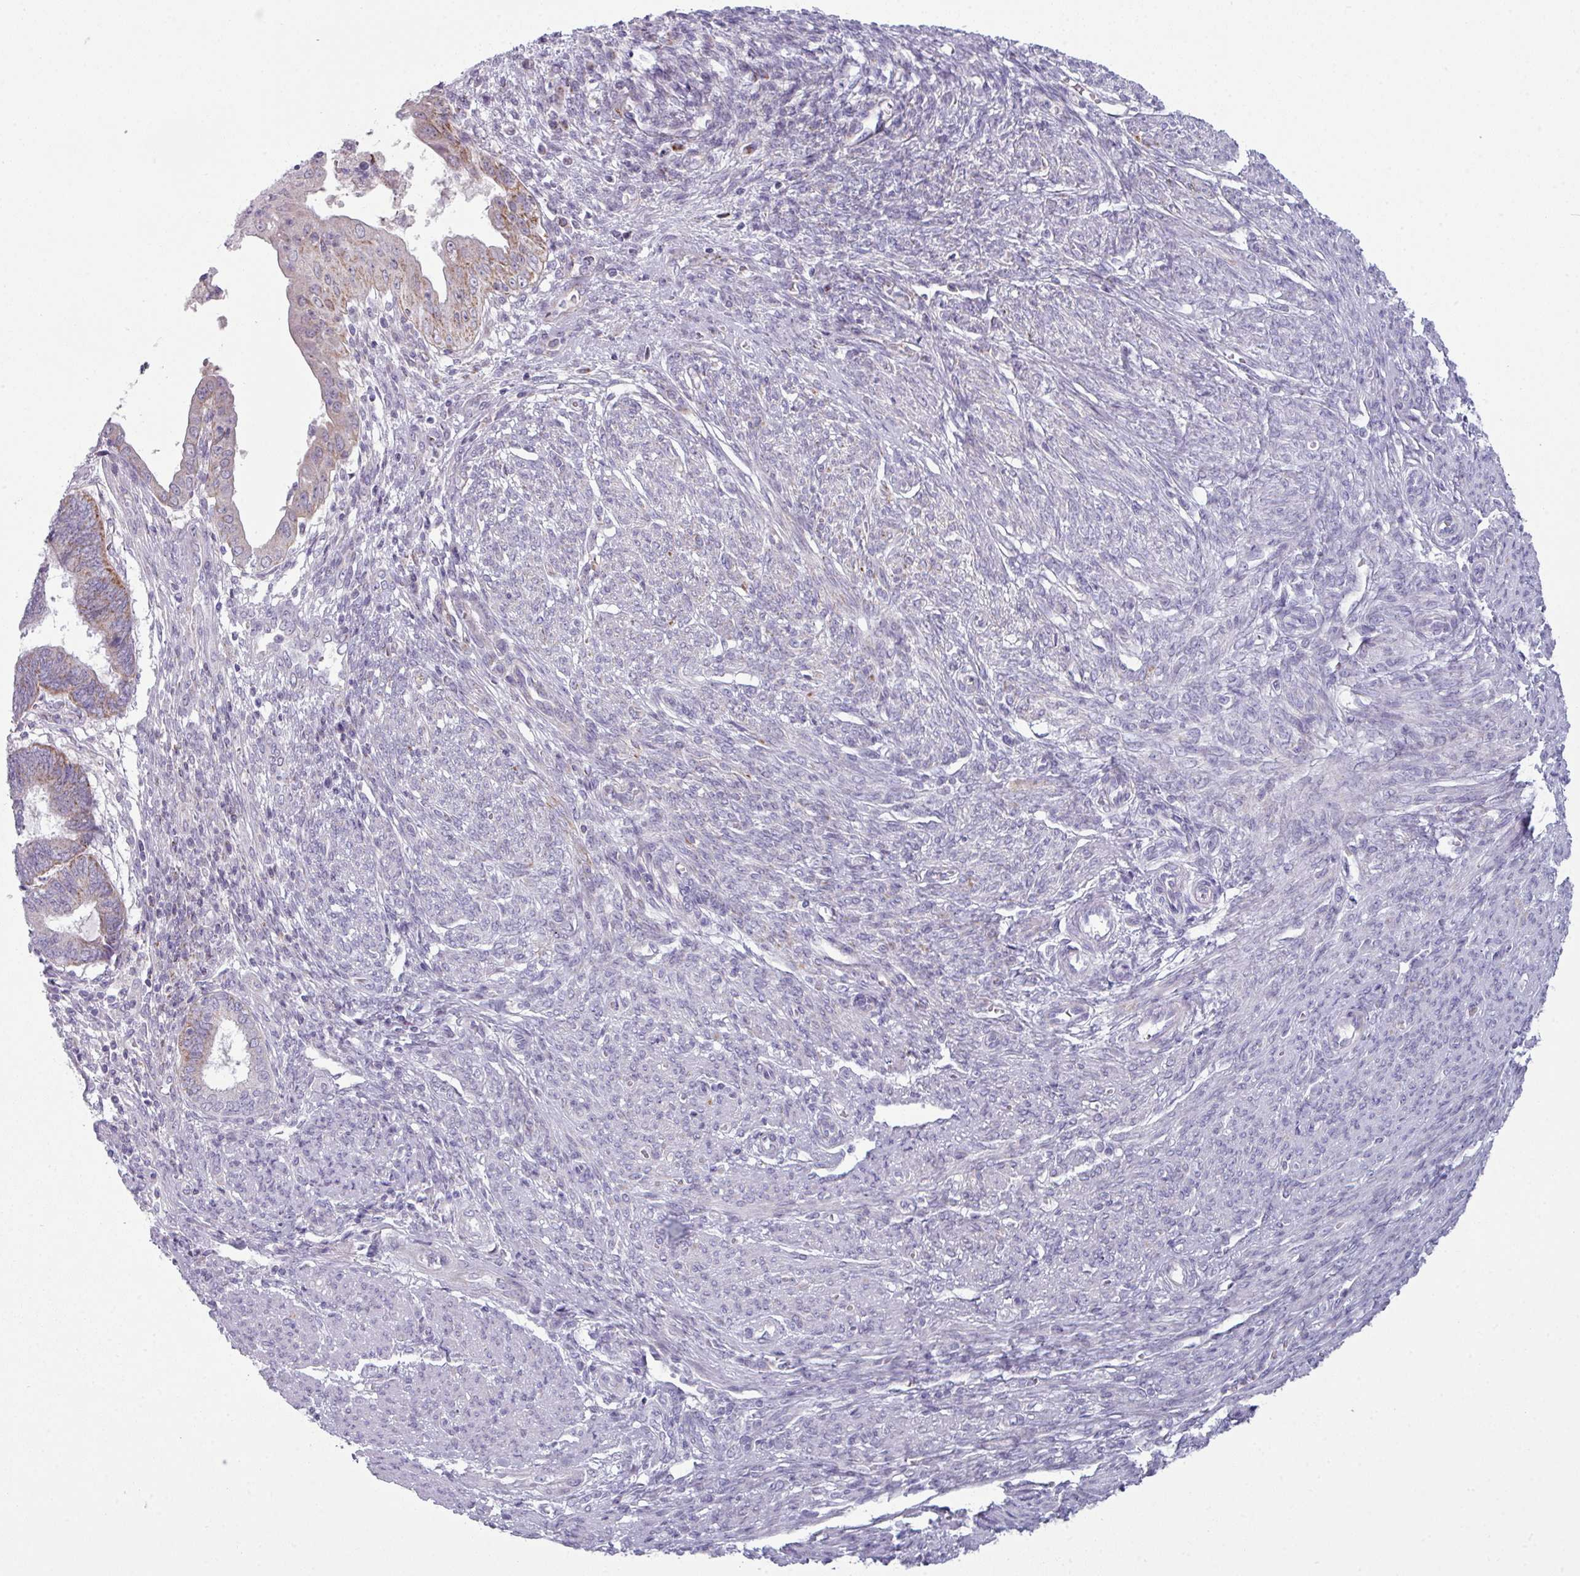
{"staining": {"intensity": "moderate", "quantity": "25%-75%", "location": "cytoplasmic/membranous"}, "tissue": "endometrial cancer", "cell_type": "Tumor cells", "image_type": "cancer", "snomed": [{"axis": "morphology", "description": "Adenocarcinoma, NOS"}, {"axis": "topography", "description": "Uterus"}, {"axis": "topography", "description": "Endometrium"}], "caption": "Immunohistochemical staining of human endometrial cancer (adenocarcinoma) demonstrates moderate cytoplasmic/membranous protein expression in approximately 25%-75% of tumor cells.", "gene": "ZNF615", "patient": {"sex": "female", "age": 70}}